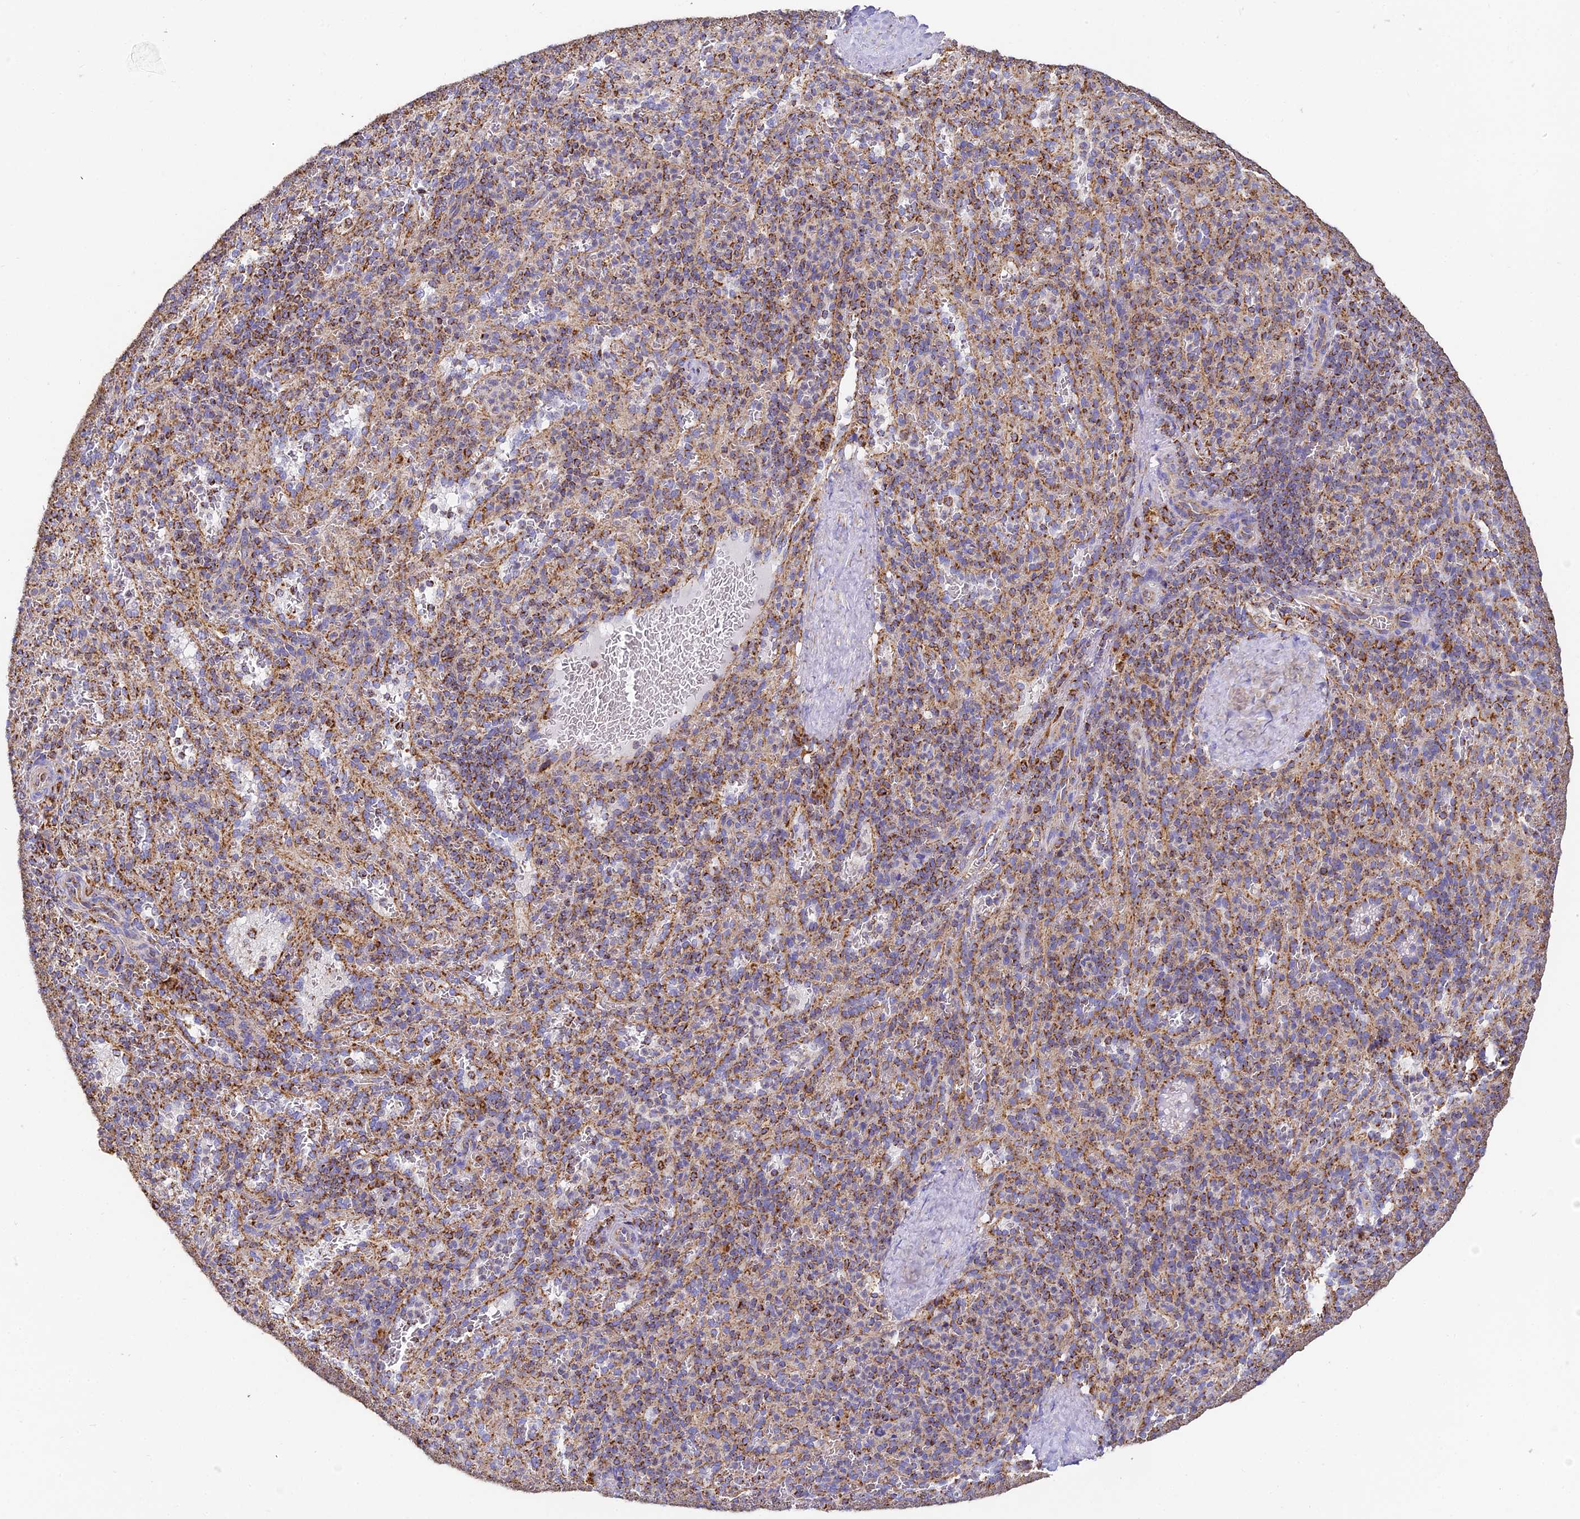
{"staining": {"intensity": "moderate", "quantity": "25%-75%", "location": "cytoplasmic/membranous"}, "tissue": "spleen", "cell_type": "Cells in red pulp", "image_type": "normal", "snomed": [{"axis": "morphology", "description": "Normal tissue, NOS"}, {"axis": "topography", "description": "Spleen"}], "caption": "The micrograph exhibits a brown stain indicating the presence of a protein in the cytoplasmic/membranous of cells in red pulp in spleen.", "gene": "COX6C", "patient": {"sex": "female", "age": 21}}